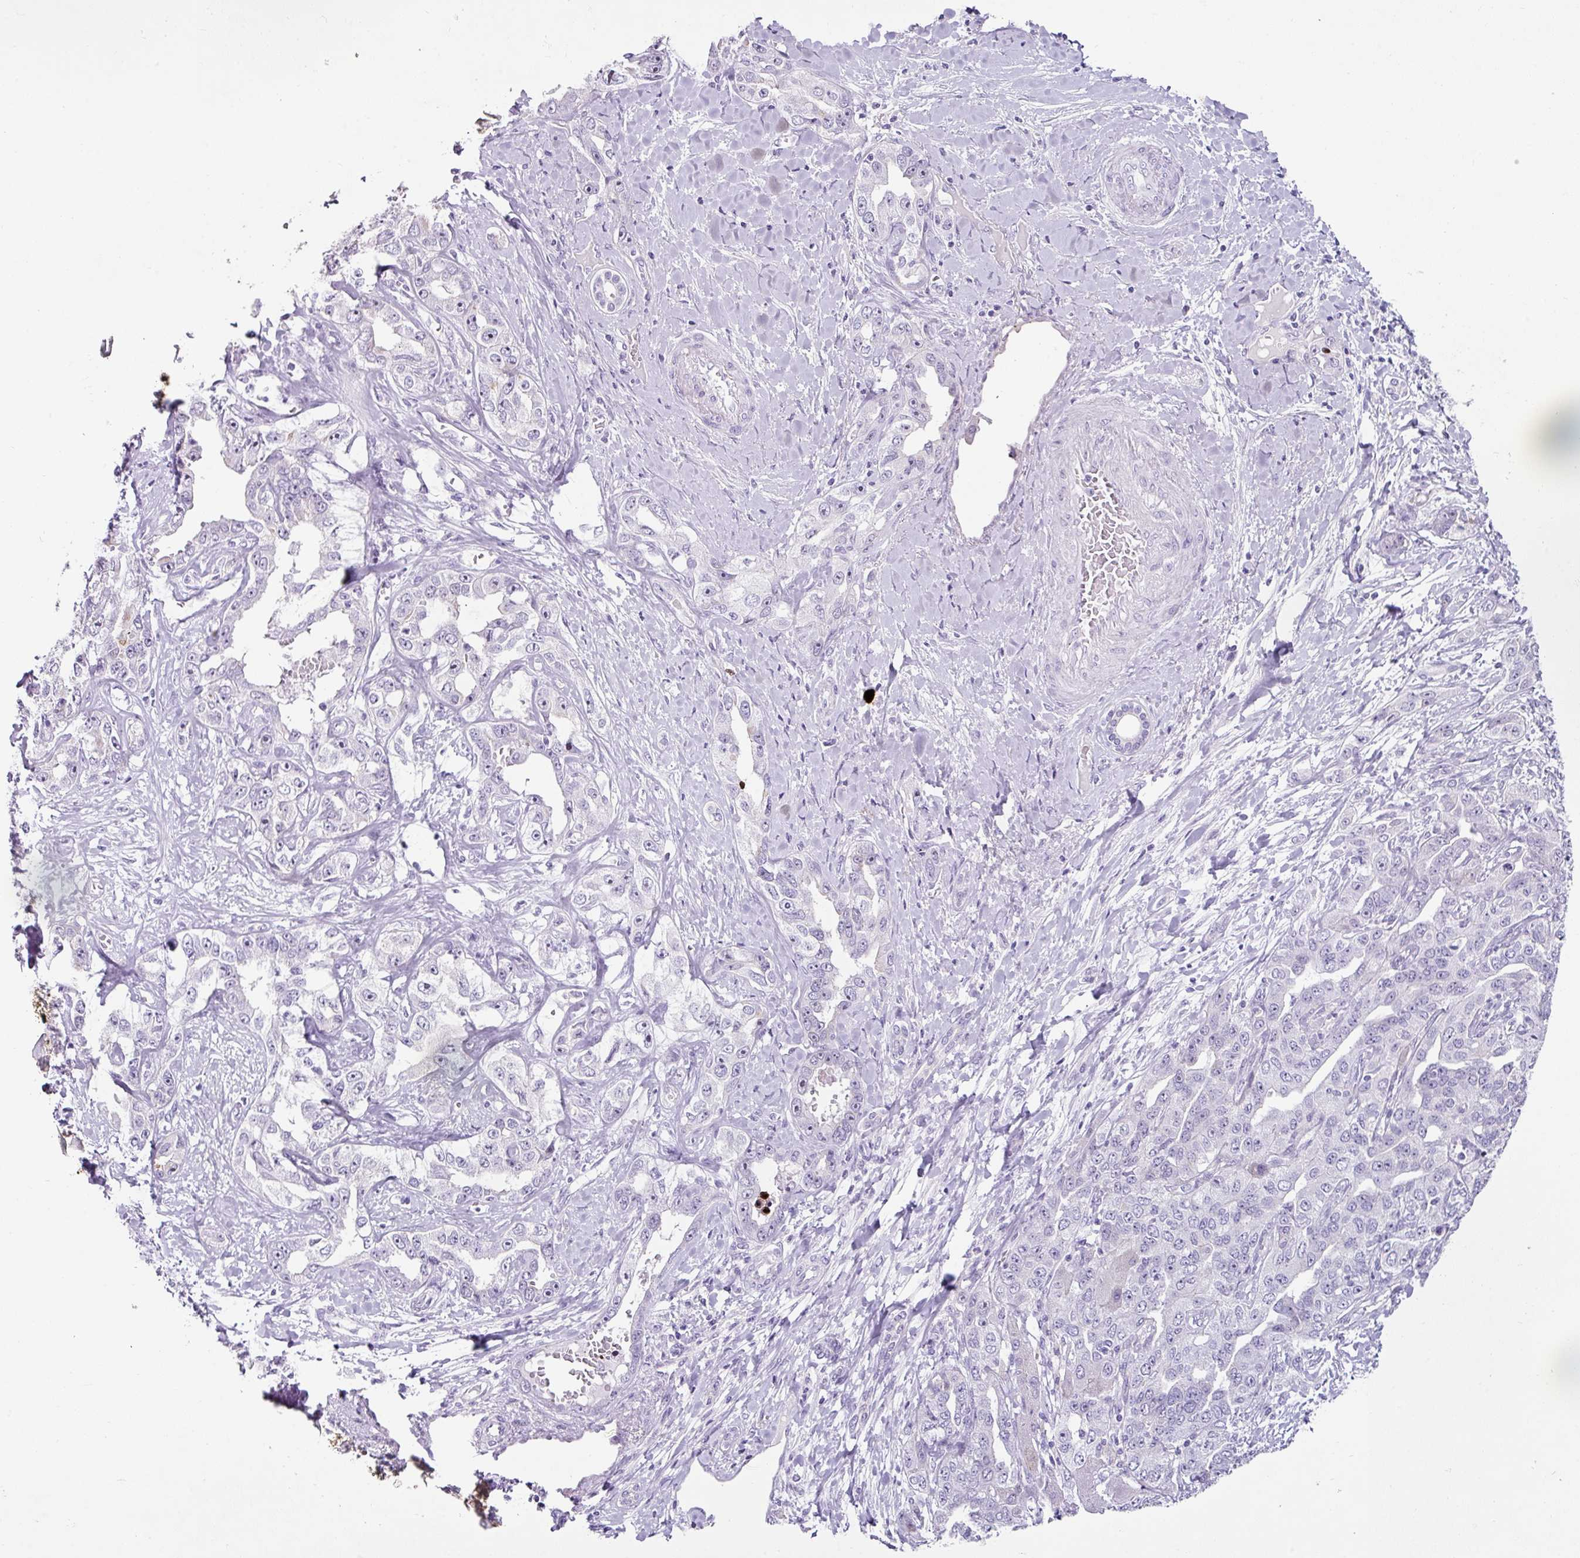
{"staining": {"intensity": "negative", "quantity": "none", "location": "none"}, "tissue": "liver cancer", "cell_type": "Tumor cells", "image_type": "cancer", "snomed": [{"axis": "morphology", "description": "Cholangiocarcinoma"}, {"axis": "topography", "description": "Liver"}], "caption": "Immunohistochemistry (IHC) micrograph of liver cancer (cholangiocarcinoma) stained for a protein (brown), which displays no expression in tumor cells.", "gene": "TRA2A", "patient": {"sex": "male", "age": 59}}